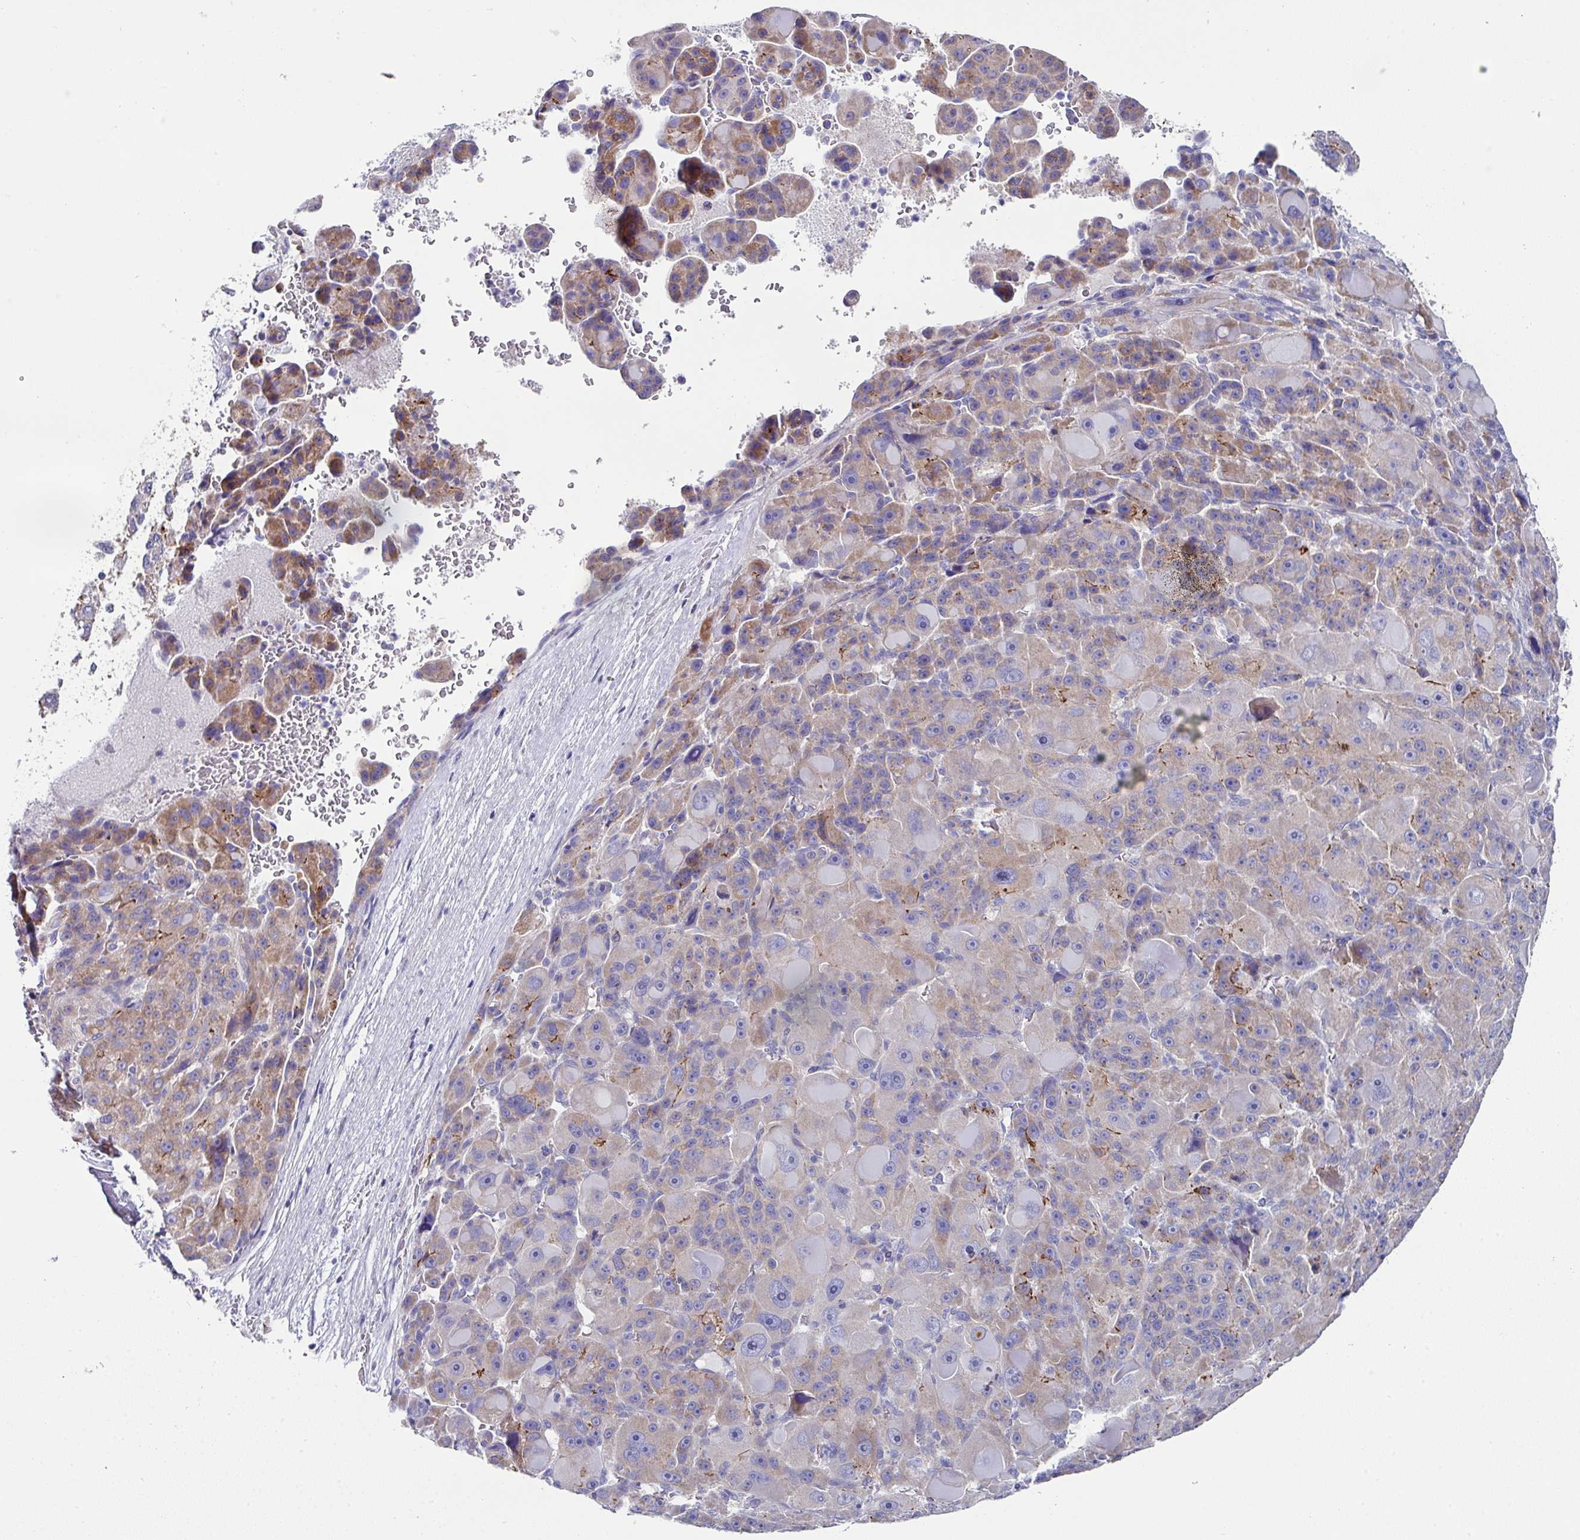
{"staining": {"intensity": "moderate", "quantity": ">75%", "location": "cytoplasmic/membranous"}, "tissue": "liver cancer", "cell_type": "Tumor cells", "image_type": "cancer", "snomed": [{"axis": "morphology", "description": "Carcinoma, Hepatocellular, NOS"}, {"axis": "topography", "description": "Liver"}], "caption": "A micrograph of liver cancer stained for a protein exhibits moderate cytoplasmic/membranous brown staining in tumor cells.", "gene": "CLDN1", "patient": {"sex": "male", "age": 76}}